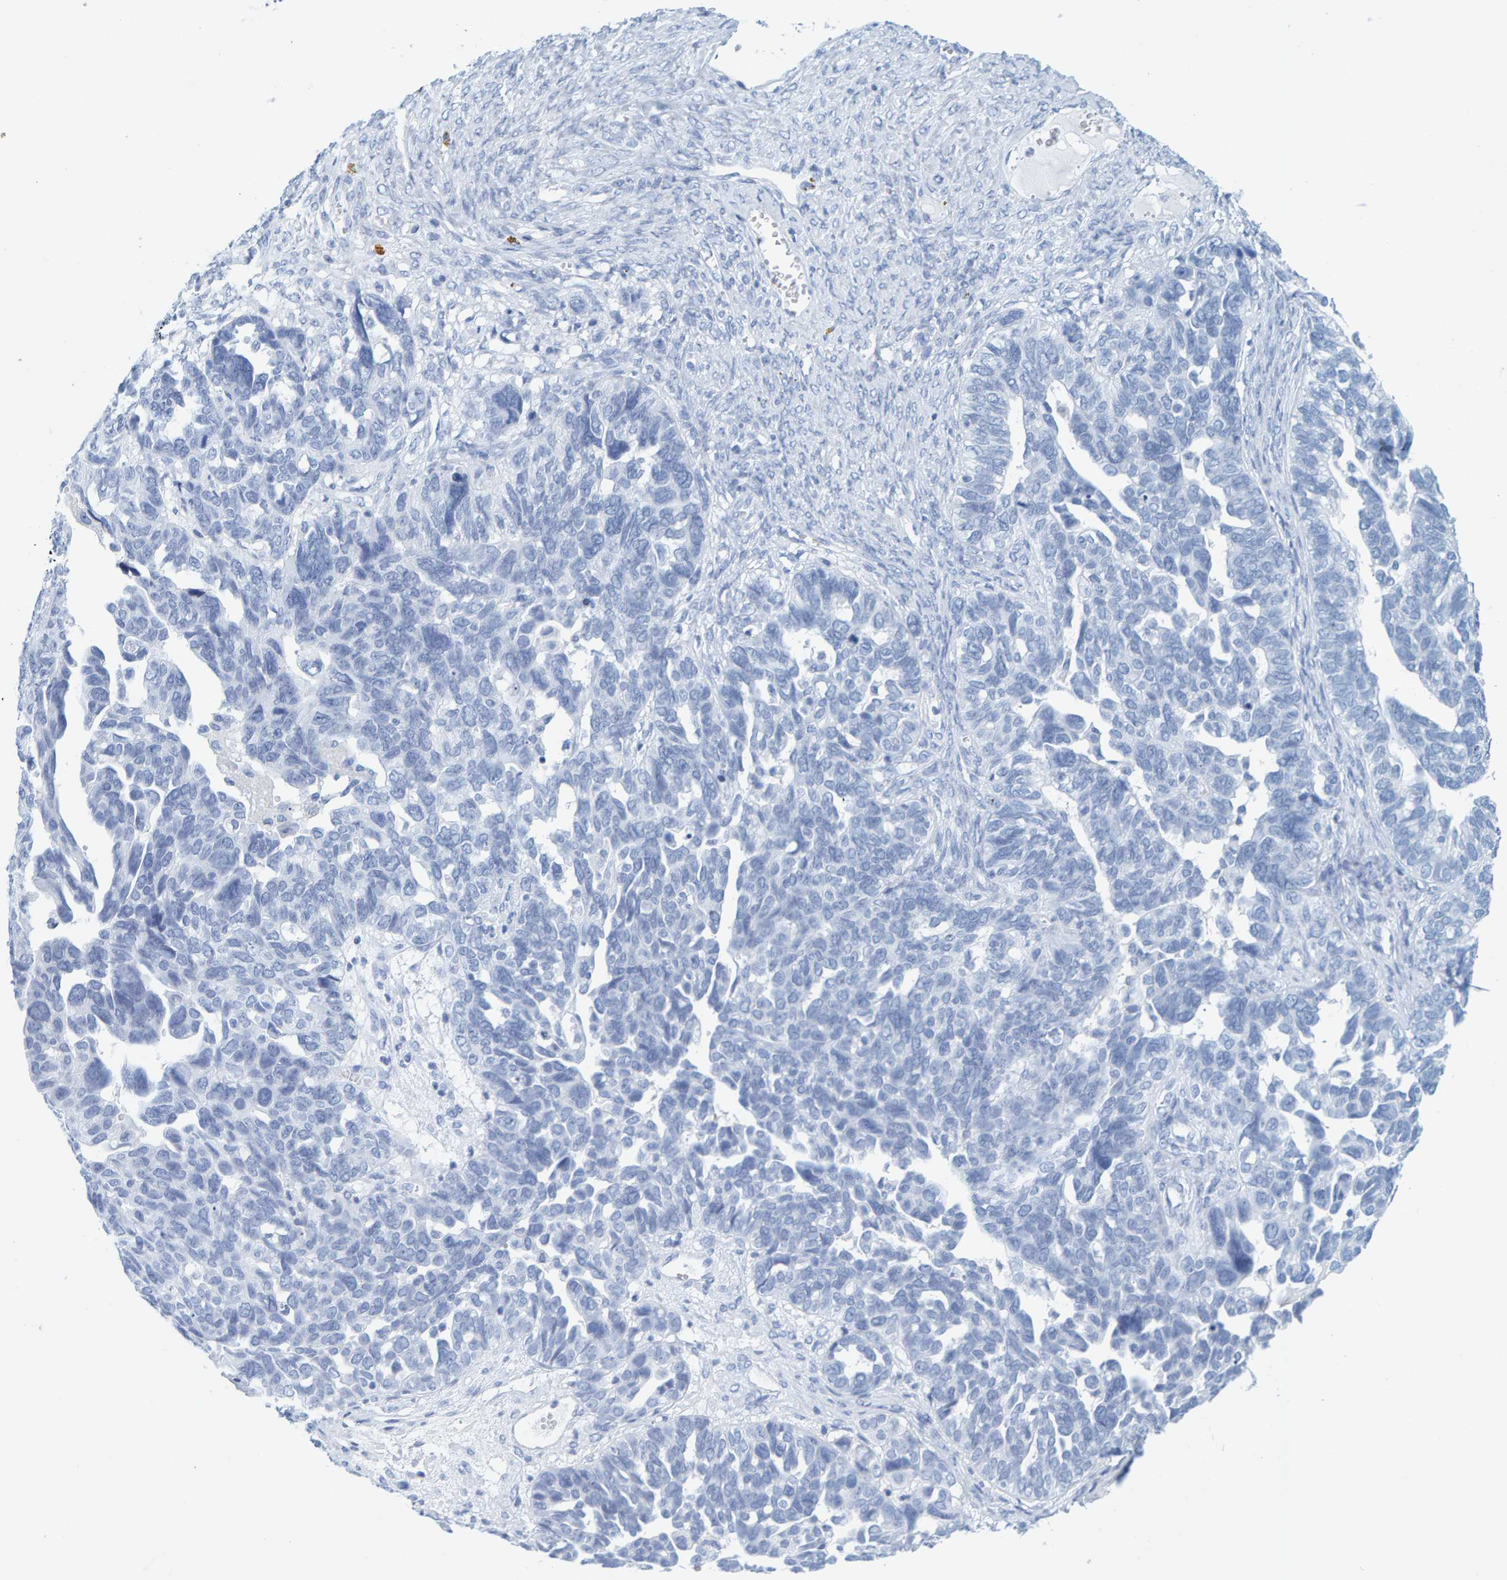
{"staining": {"intensity": "negative", "quantity": "none", "location": "none"}, "tissue": "ovarian cancer", "cell_type": "Tumor cells", "image_type": "cancer", "snomed": [{"axis": "morphology", "description": "Cystadenocarcinoma, serous, NOS"}, {"axis": "topography", "description": "Ovary"}], "caption": "Immunohistochemistry (IHC) image of ovarian cancer stained for a protein (brown), which demonstrates no staining in tumor cells. (DAB IHC, high magnification).", "gene": "SFTPC", "patient": {"sex": "female", "age": 79}}